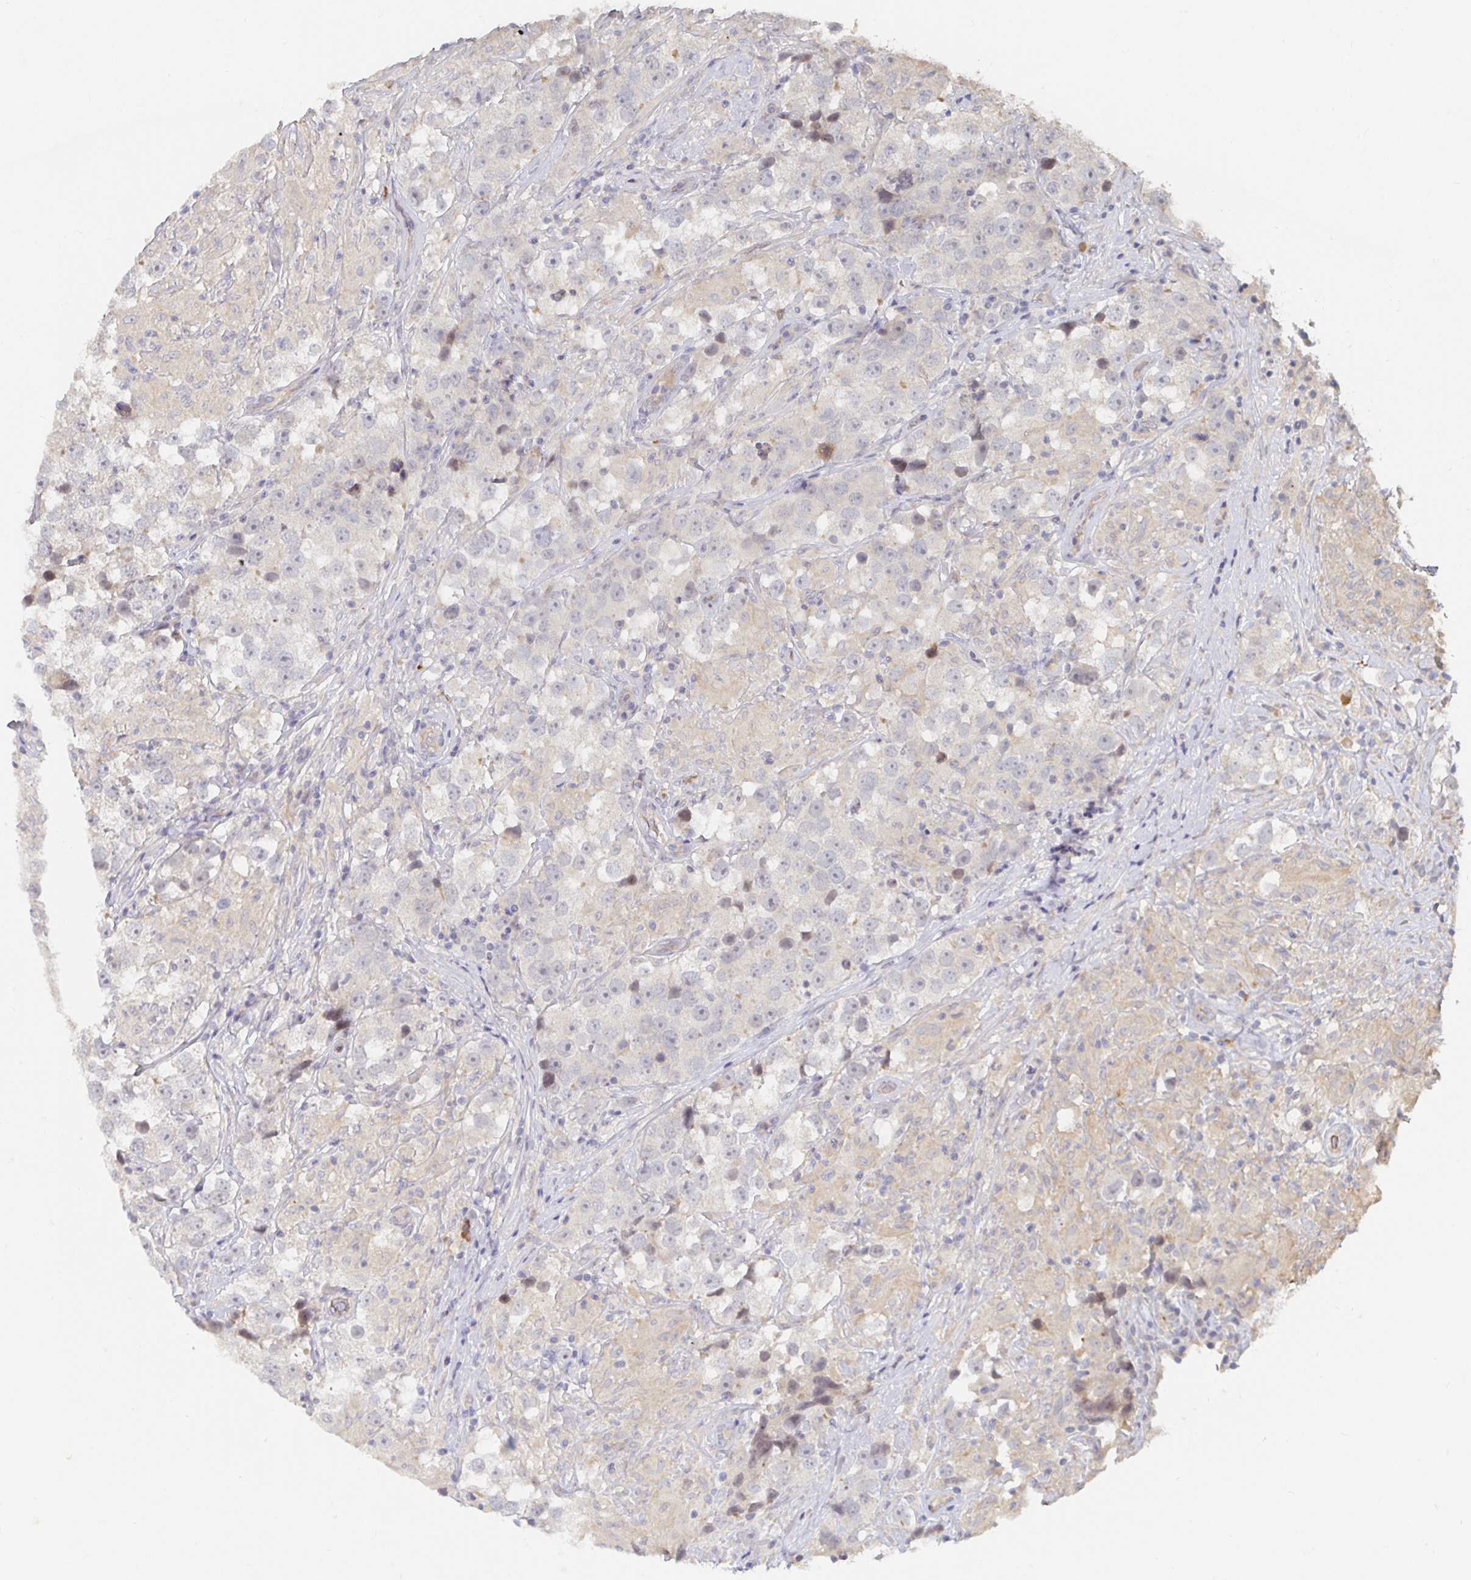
{"staining": {"intensity": "negative", "quantity": "none", "location": "none"}, "tissue": "testis cancer", "cell_type": "Tumor cells", "image_type": "cancer", "snomed": [{"axis": "morphology", "description": "Seminoma, NOS"}, {"axis": "topography", "description": "Testis"}], "caption": "Testis seminoma was stained to show a protein in brown. There is no significant positivity in tumor cells.", "gene": "MEIS1", "patient": {"sex": "male", "age": 46}}